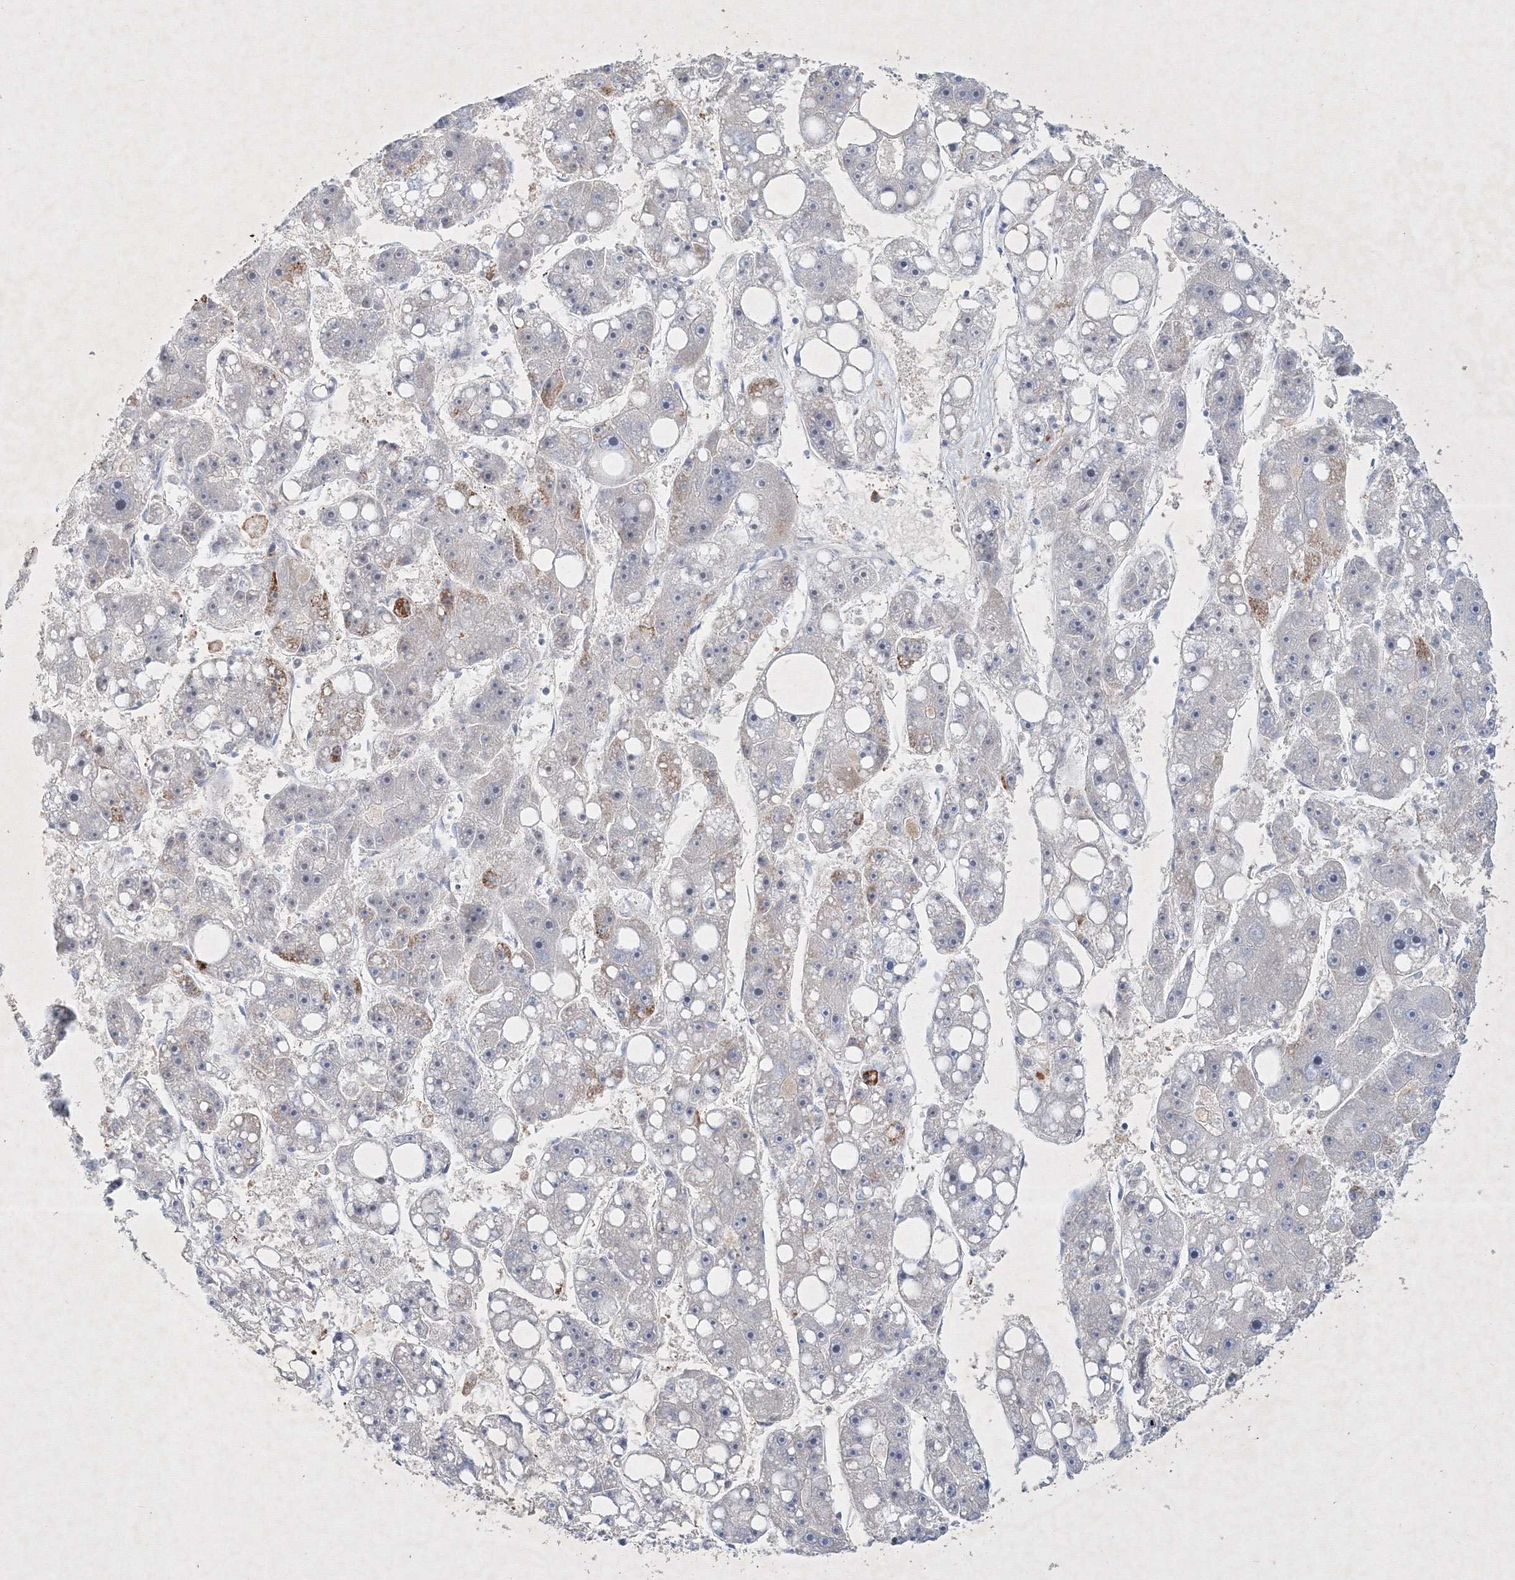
{"staining": {"intensity": "weak", "quantity": "<25%", "location": "cytoplasmic/membranous"}, "tissue": "liver cancer", "cell_type": "Tumor cells", "image_type": "cancer", "snomed": [{"axis": "morphology", "description": "Carcinoma, Hepatocellular, NOS"}, {"axis": "topography", "description": "Liver"}], "caption": "DAB (3,3'-diaminobenzidine) immunohistochemical staining of human liver cancer demonstrates no significant staining in tumor cells.", "gene": "CXXC4", "patient": {"sex": "female", "age": 61}}